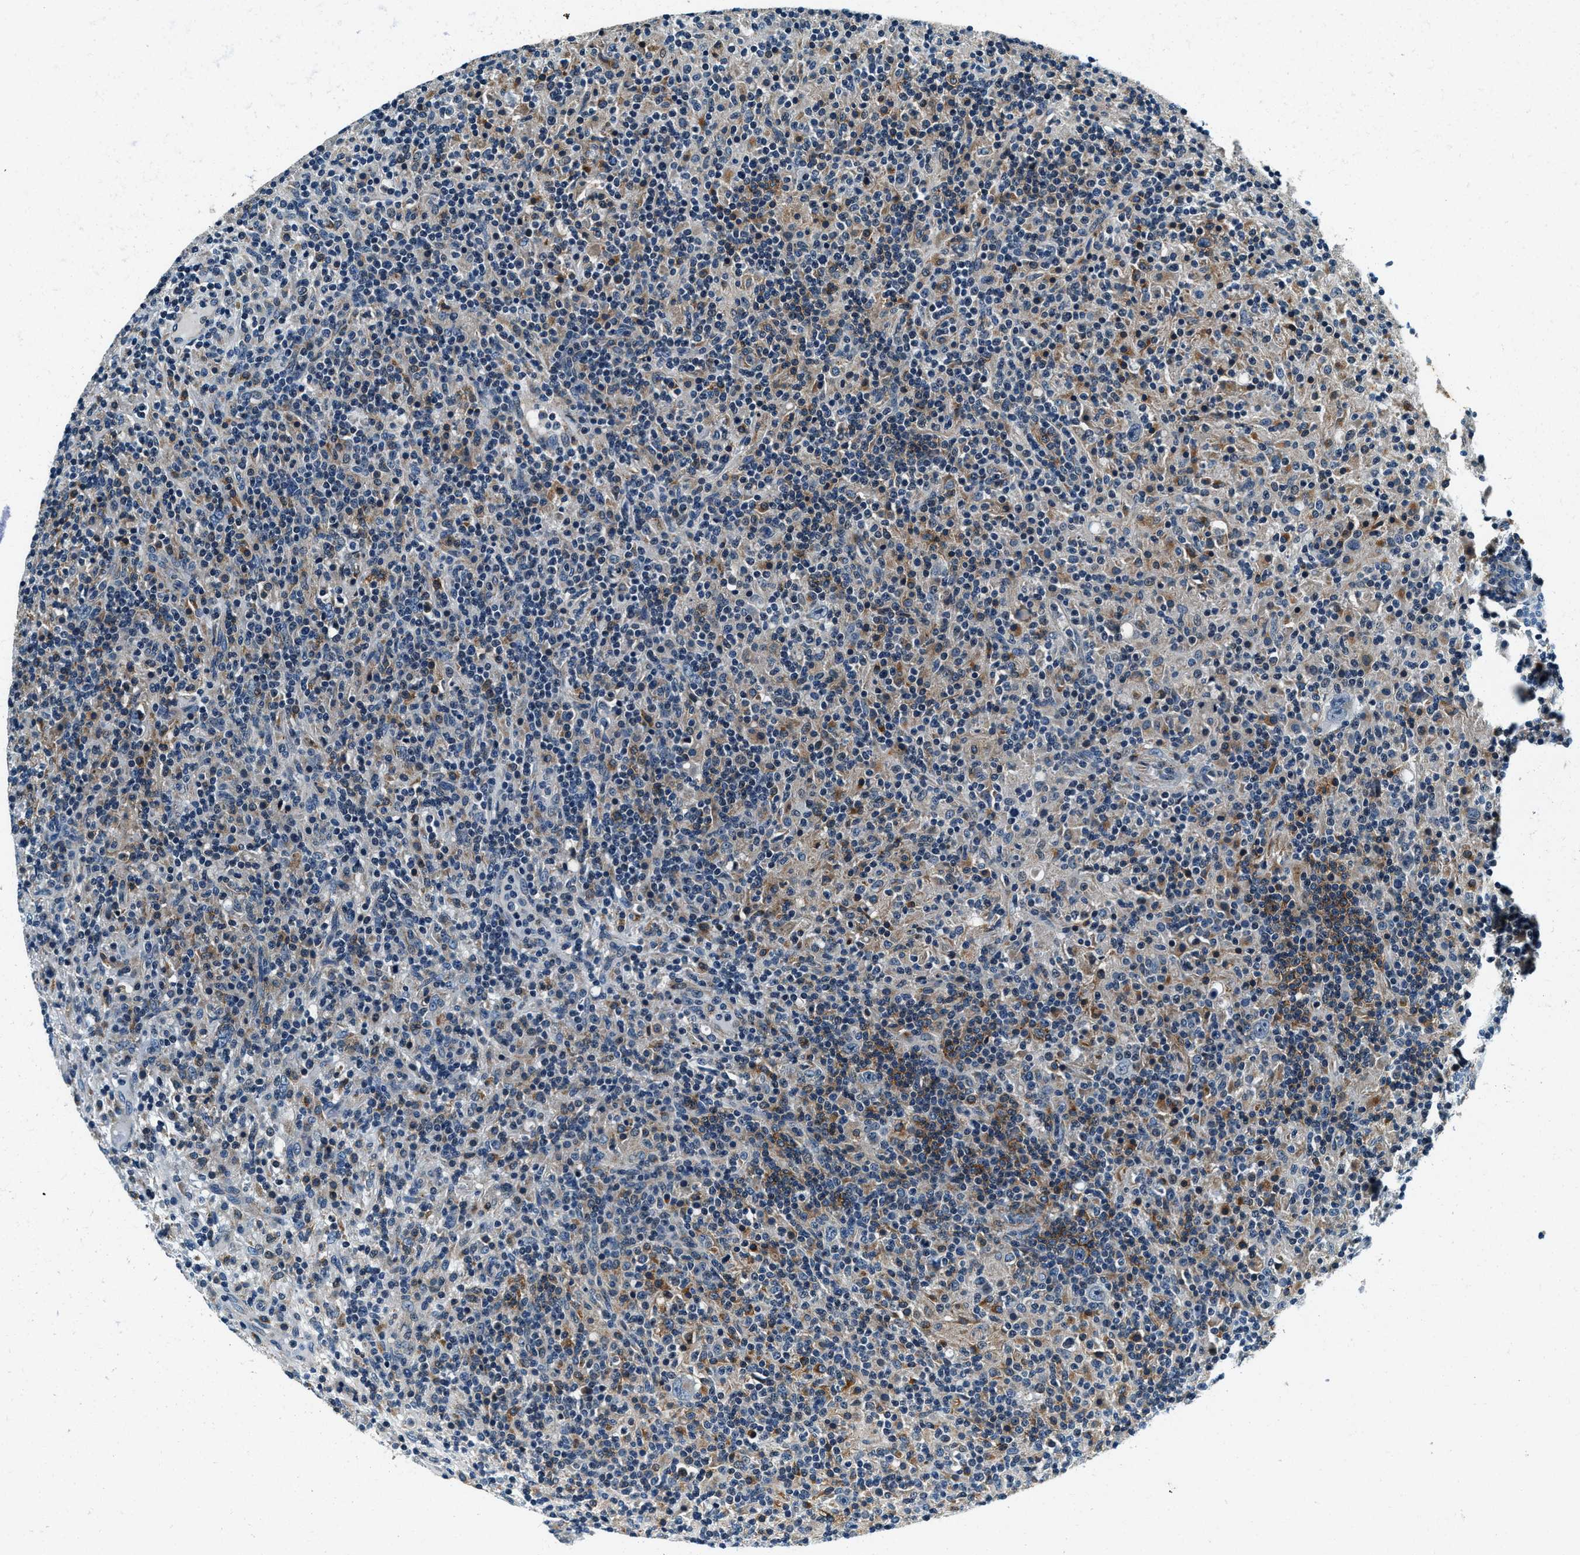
{"staining": {"intensity": "moderate", "quantity": "<25%", "location": "cytoplasmic/membranous"}, "tissue": "lymphoma", "cell_type": "Tumor cells", "image_type": "cancer", "snomed": [{"axis": "morphology", "description": "Hodgkin's disease, NOS"}, {"axis": "topography", "description": "Lymph node"}], "caption": "Hodgkin's disease stained with immunohistochemistry exhibits moderate cytoplasmic/membranous staining in about <25% of tumor cells.", "gene": "C2orf66", "patient": {"sex": "male", "age": 70}}